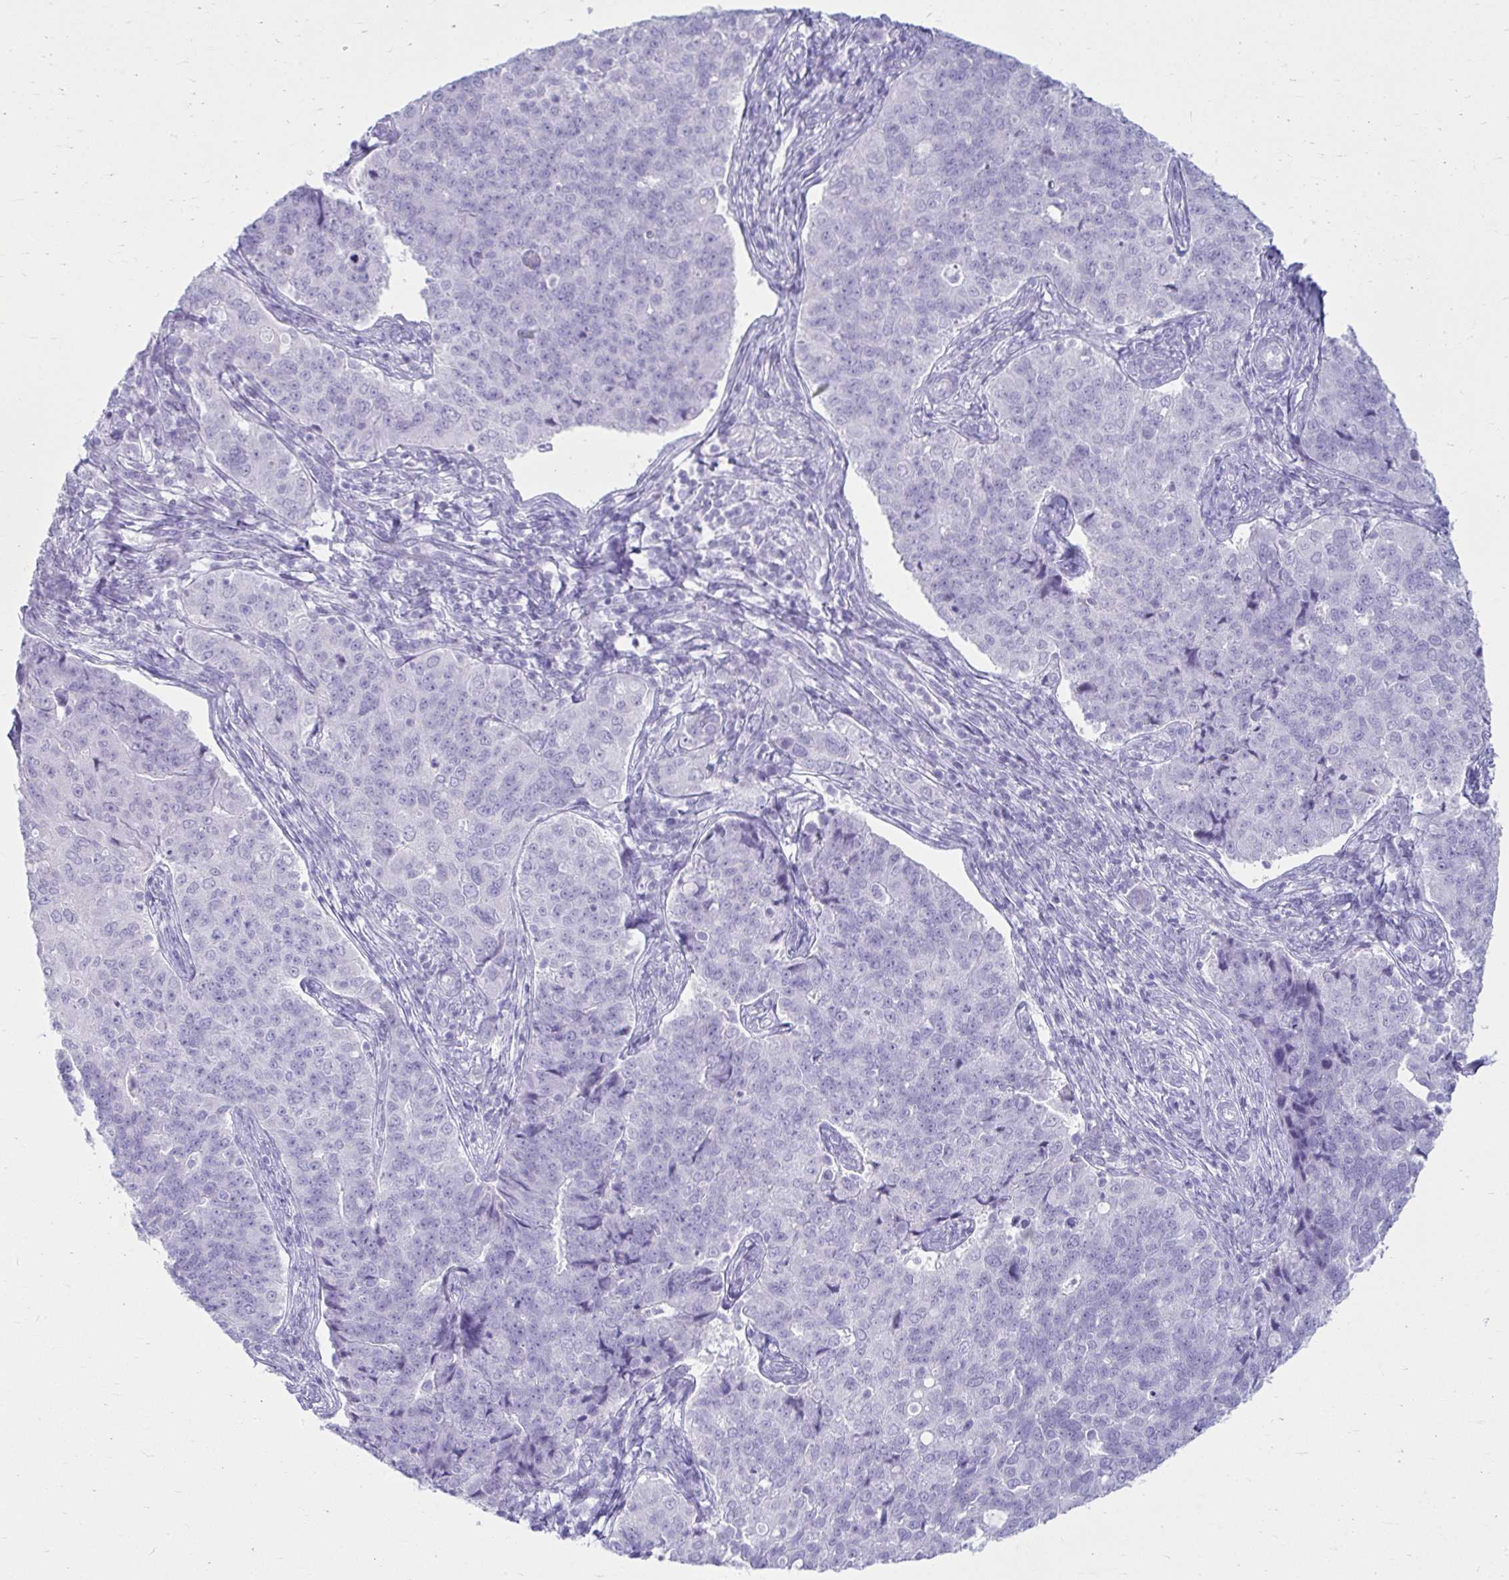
{"staining": {"intensity": "negative", "quantity": "none", "location": "none"}, "tissue": "endometrial cancer", "cell_type": "Tumor cells", "image_type": "cancer", "snomed": [{"axis": "morphology", "description": "Adenocarcinoma, NOS"}, {"axis": "topography", "description": "Endometrium"}], "caption": "The image exhibits no significant positivity in tumor cells of endometrial adenocarcinoma.", "gene": "ATP4B", "patient": {"sex": "female", "age": 43}}